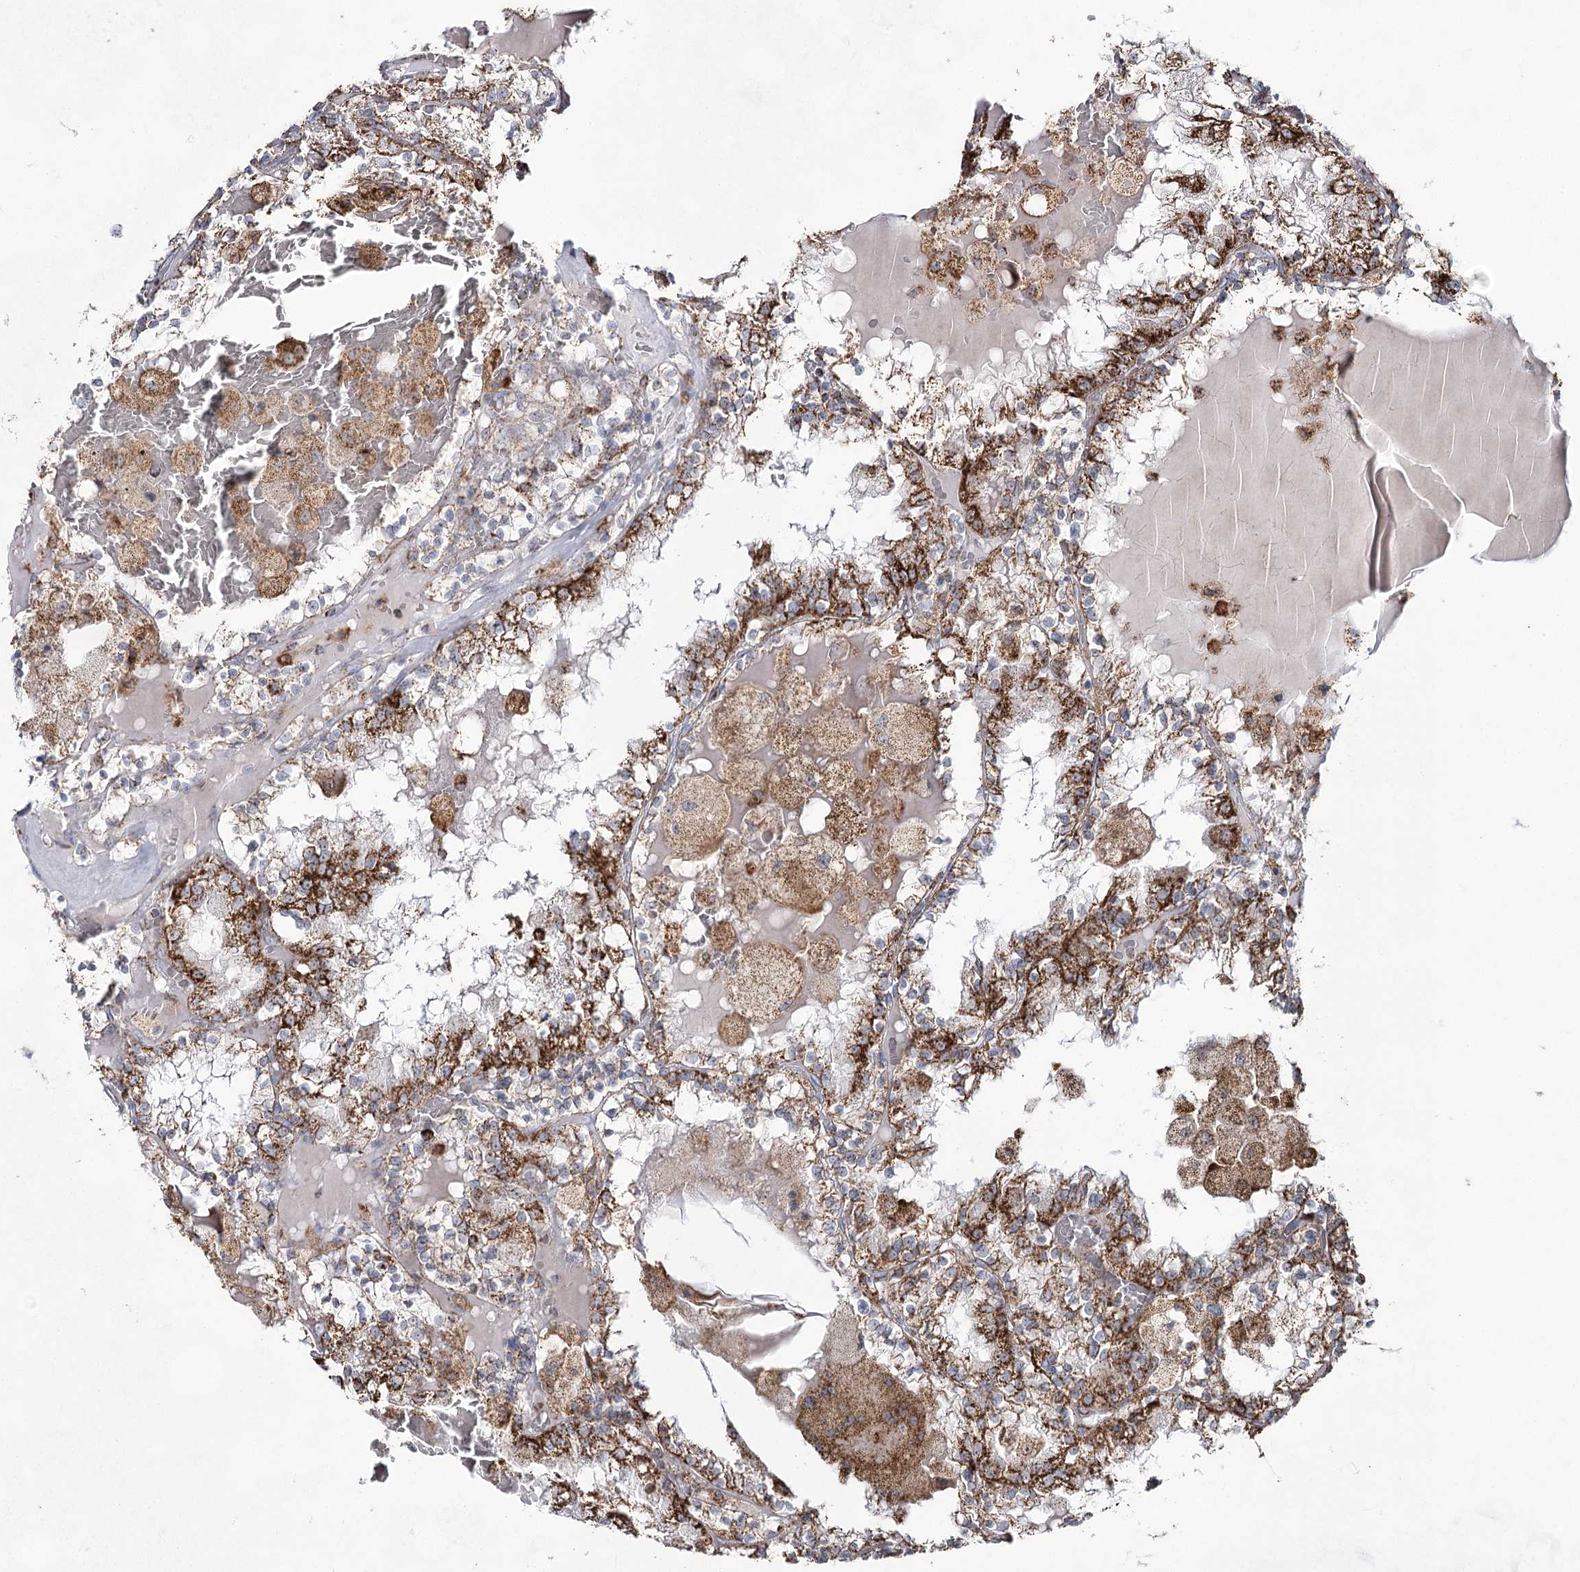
{"staining": {"intensity": "moderate", "quantity": ">75%", "location": "cytoplasmic/membranous"}, "tissue": "renal cancer", "cell_type": "Tumor cells", "image_type": "cancer", "snomed": [{"axis": "morphology", "description": "Adenocarcinoma, NOS"}, {"axis": "topography", "description": "Kidney"}], "caption": "Immunohistochemistry (DAB (3,3'-diaminobenzidine)) staining of human adenocarcinoma (renal) shows moderate cytoplasmic/membranous protein expression in about >75% of tumor cells. The staining was performed using DAB (3,3'-diaminobenzidine), with brown indicating positive protein expression. Nuclei are stained blue with hematoxylin.", "gene": "CWF19L1", "patient": {"sex": "female", "age": 56}}